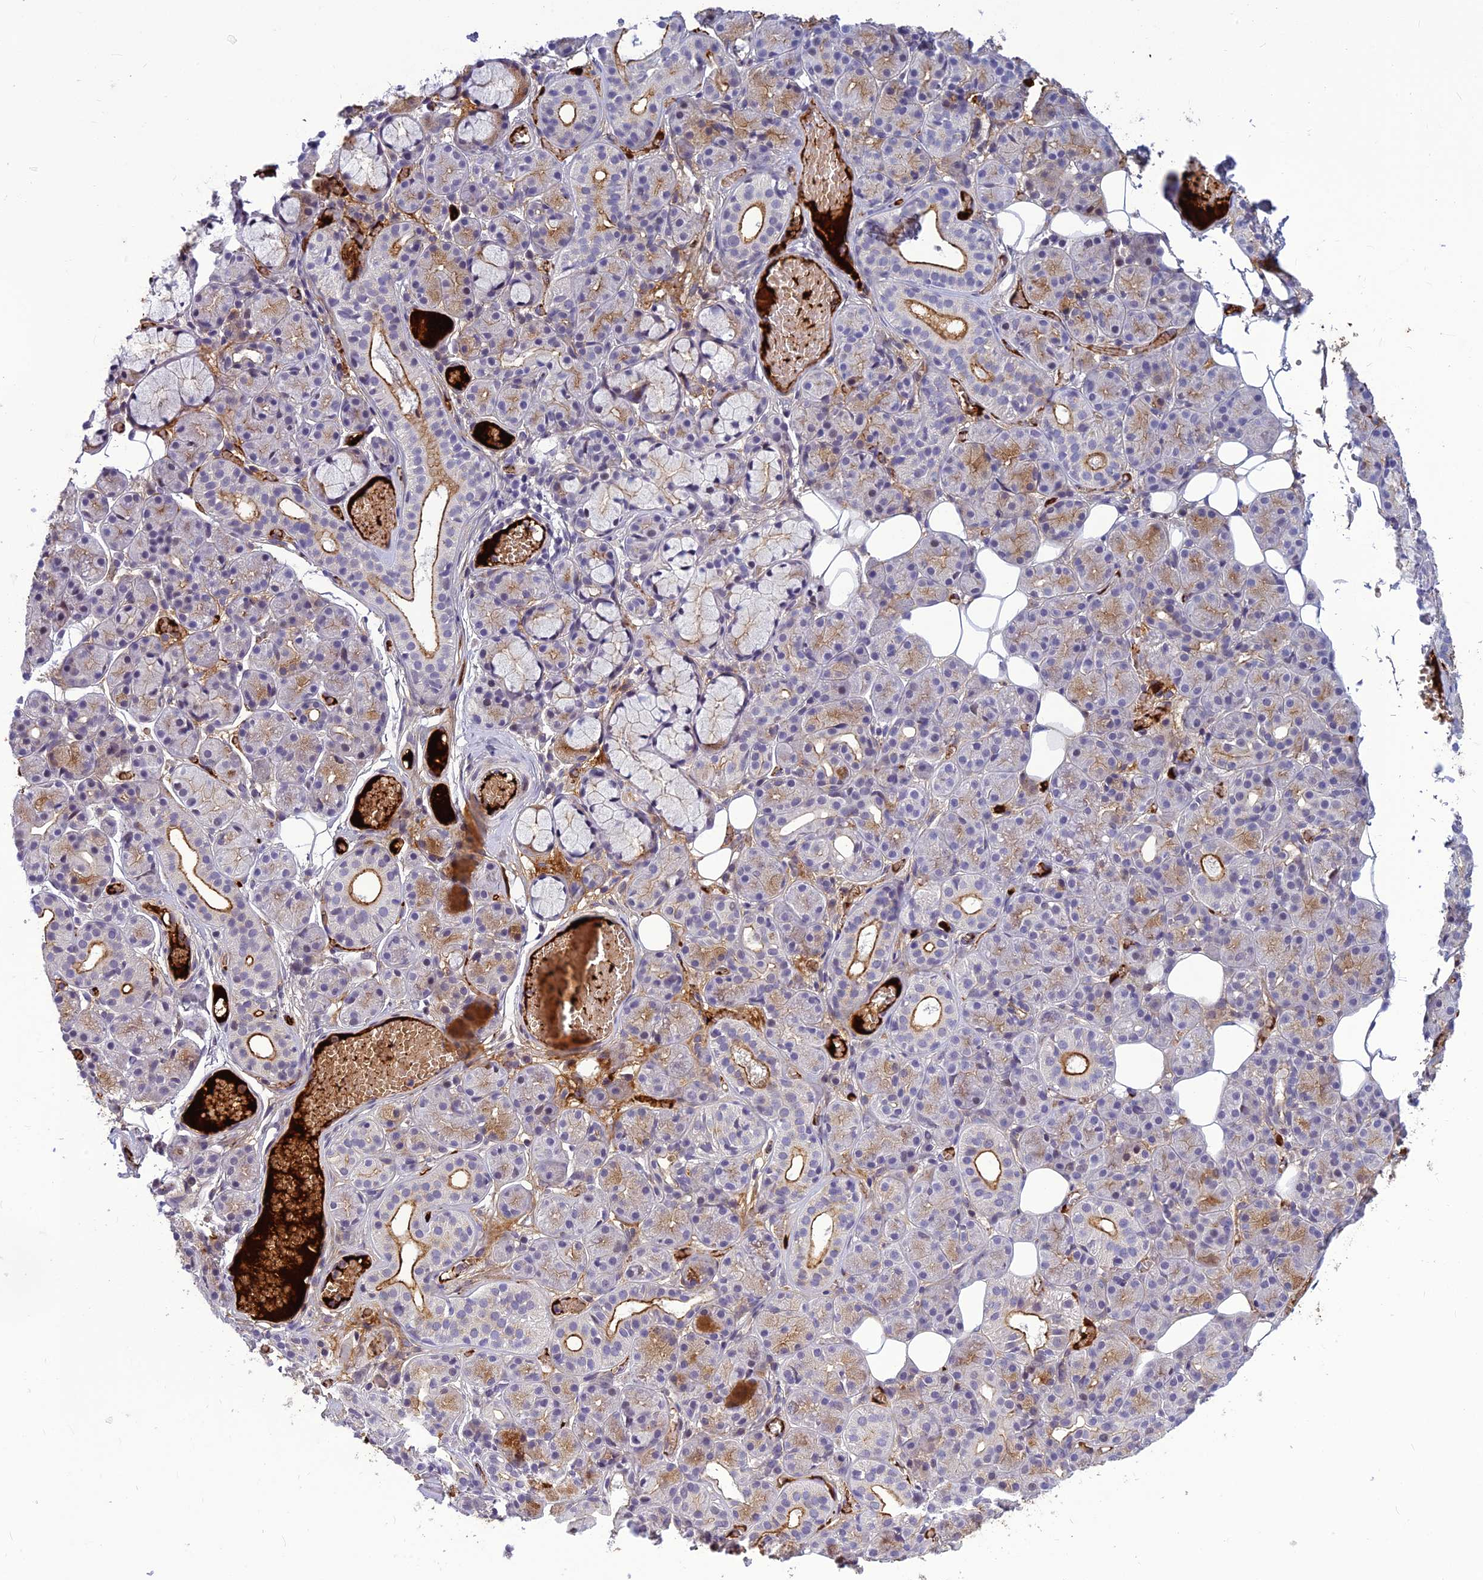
{"staining": {"intensity": "moderate", "quantity": "<25%", "location": "cytoplasmic/membranous"}, "tissue": "salivary gland", "cell_type": "Glandular cells", "image_type": "normal", "snomed": [{"axis": "morphology", "description": "Normal tissue, NOS"}, {"axis": "topography", "description": "Salivary gland"}], "caption": "This micrograph shows immunohistochemistry staining of benign human salivary gland, with low moderate cytoplasmic/membranous expression in about <25% of glandular cells.", "gene": "CLEC11A", "patient": {"sex": "male", "age": 63}}